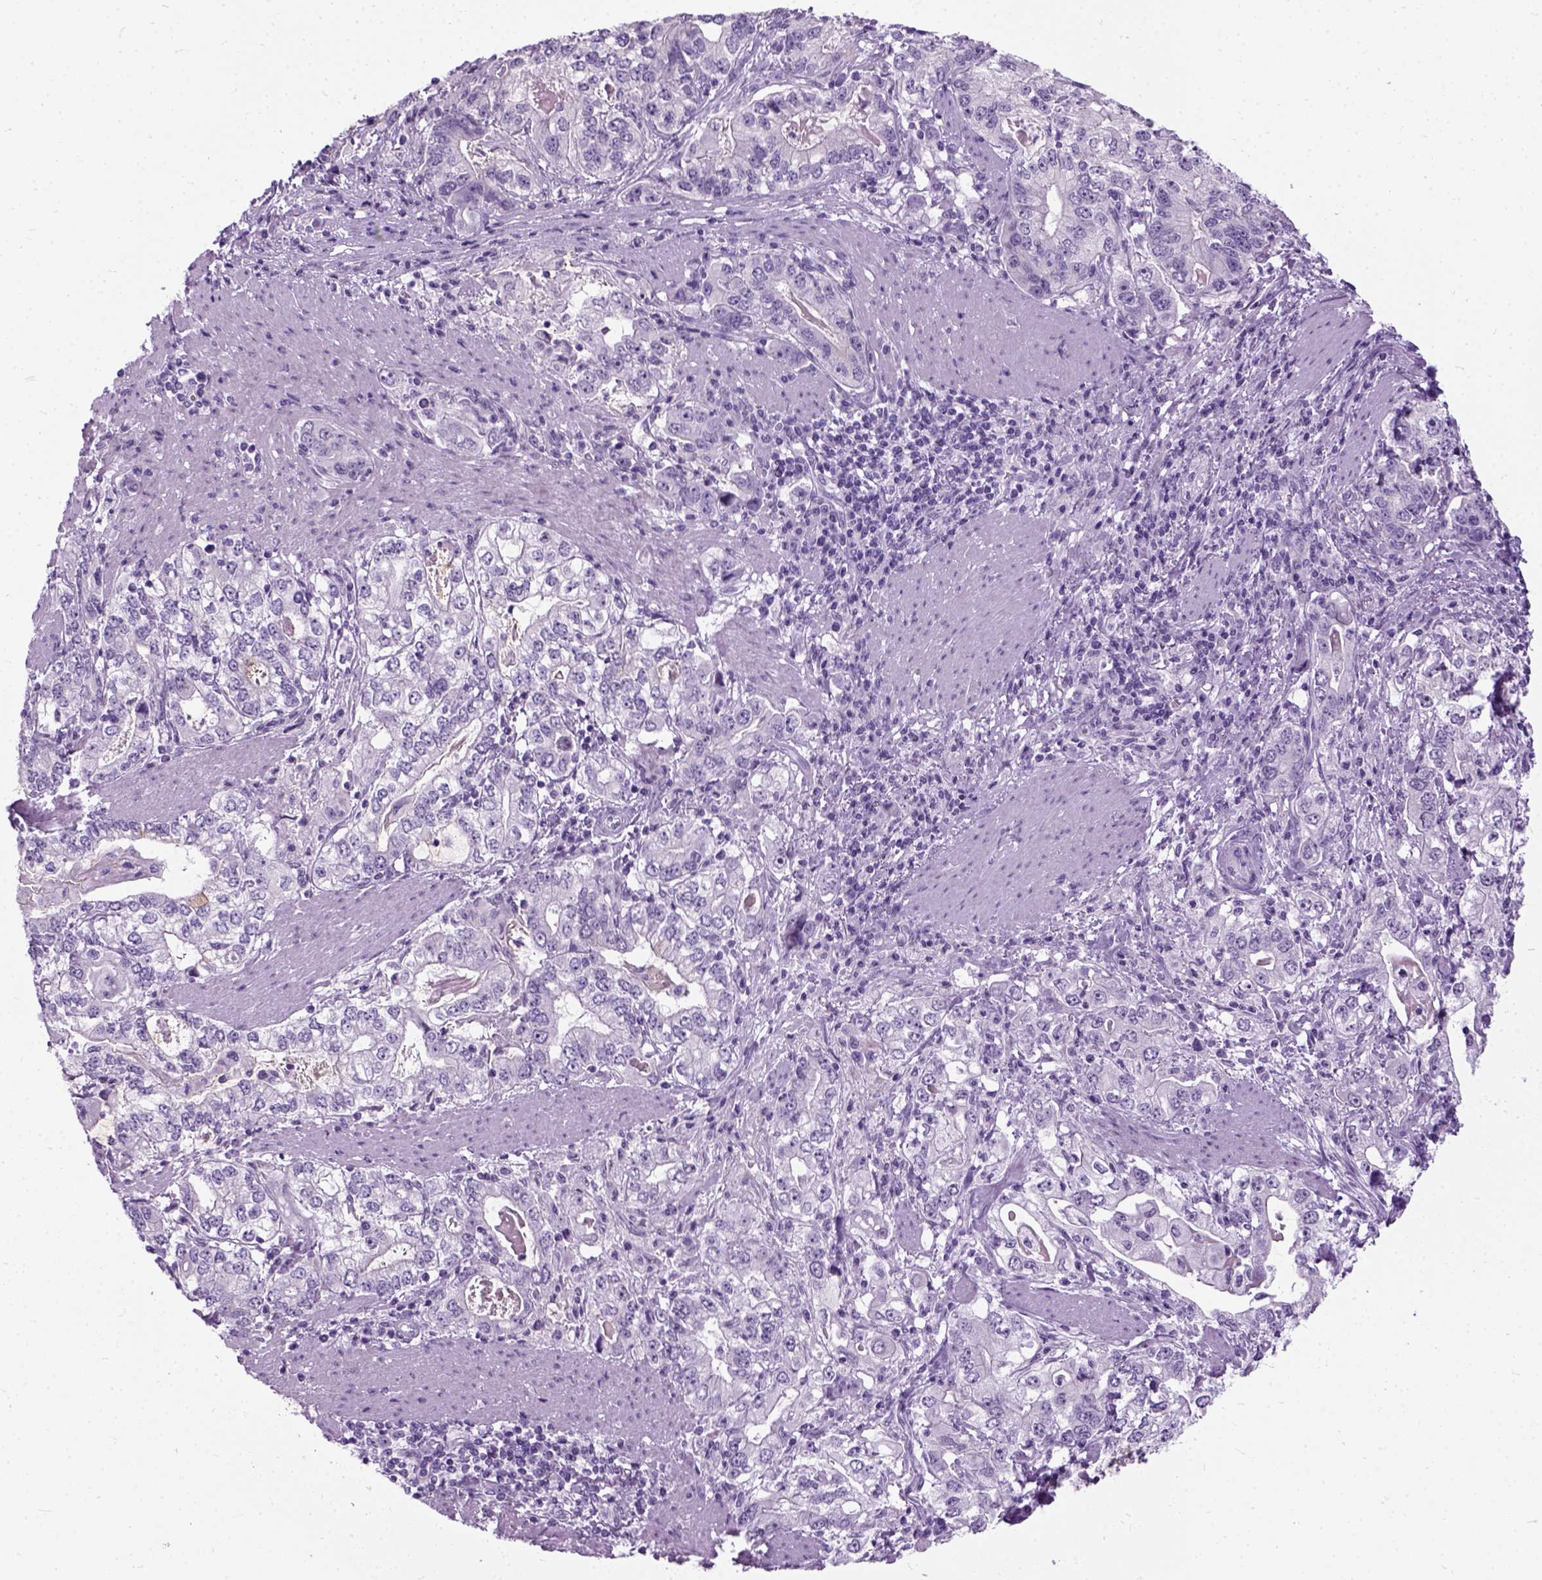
{"staining": {"intensity": "negative", "quantity": "none", "location": "none"}, "tissue": "stomach cancer", "cell_type": "Tumor cells", "image_type": "cancer", "snomed": [{"axis": "morphology", "description": "Adenocarcinoma, NOS"}, {"axis": "topography", "description": "Stomach, lower"}], "caption": "DAB (3,3'-diaminobenzidine) immunohistochemical staining of human stomach cancer (adenocarcinoma) reveals no significant positivity in tumor cells.", "gene": "AXDND1", "patient": {"sex": "female", "age": 72}}